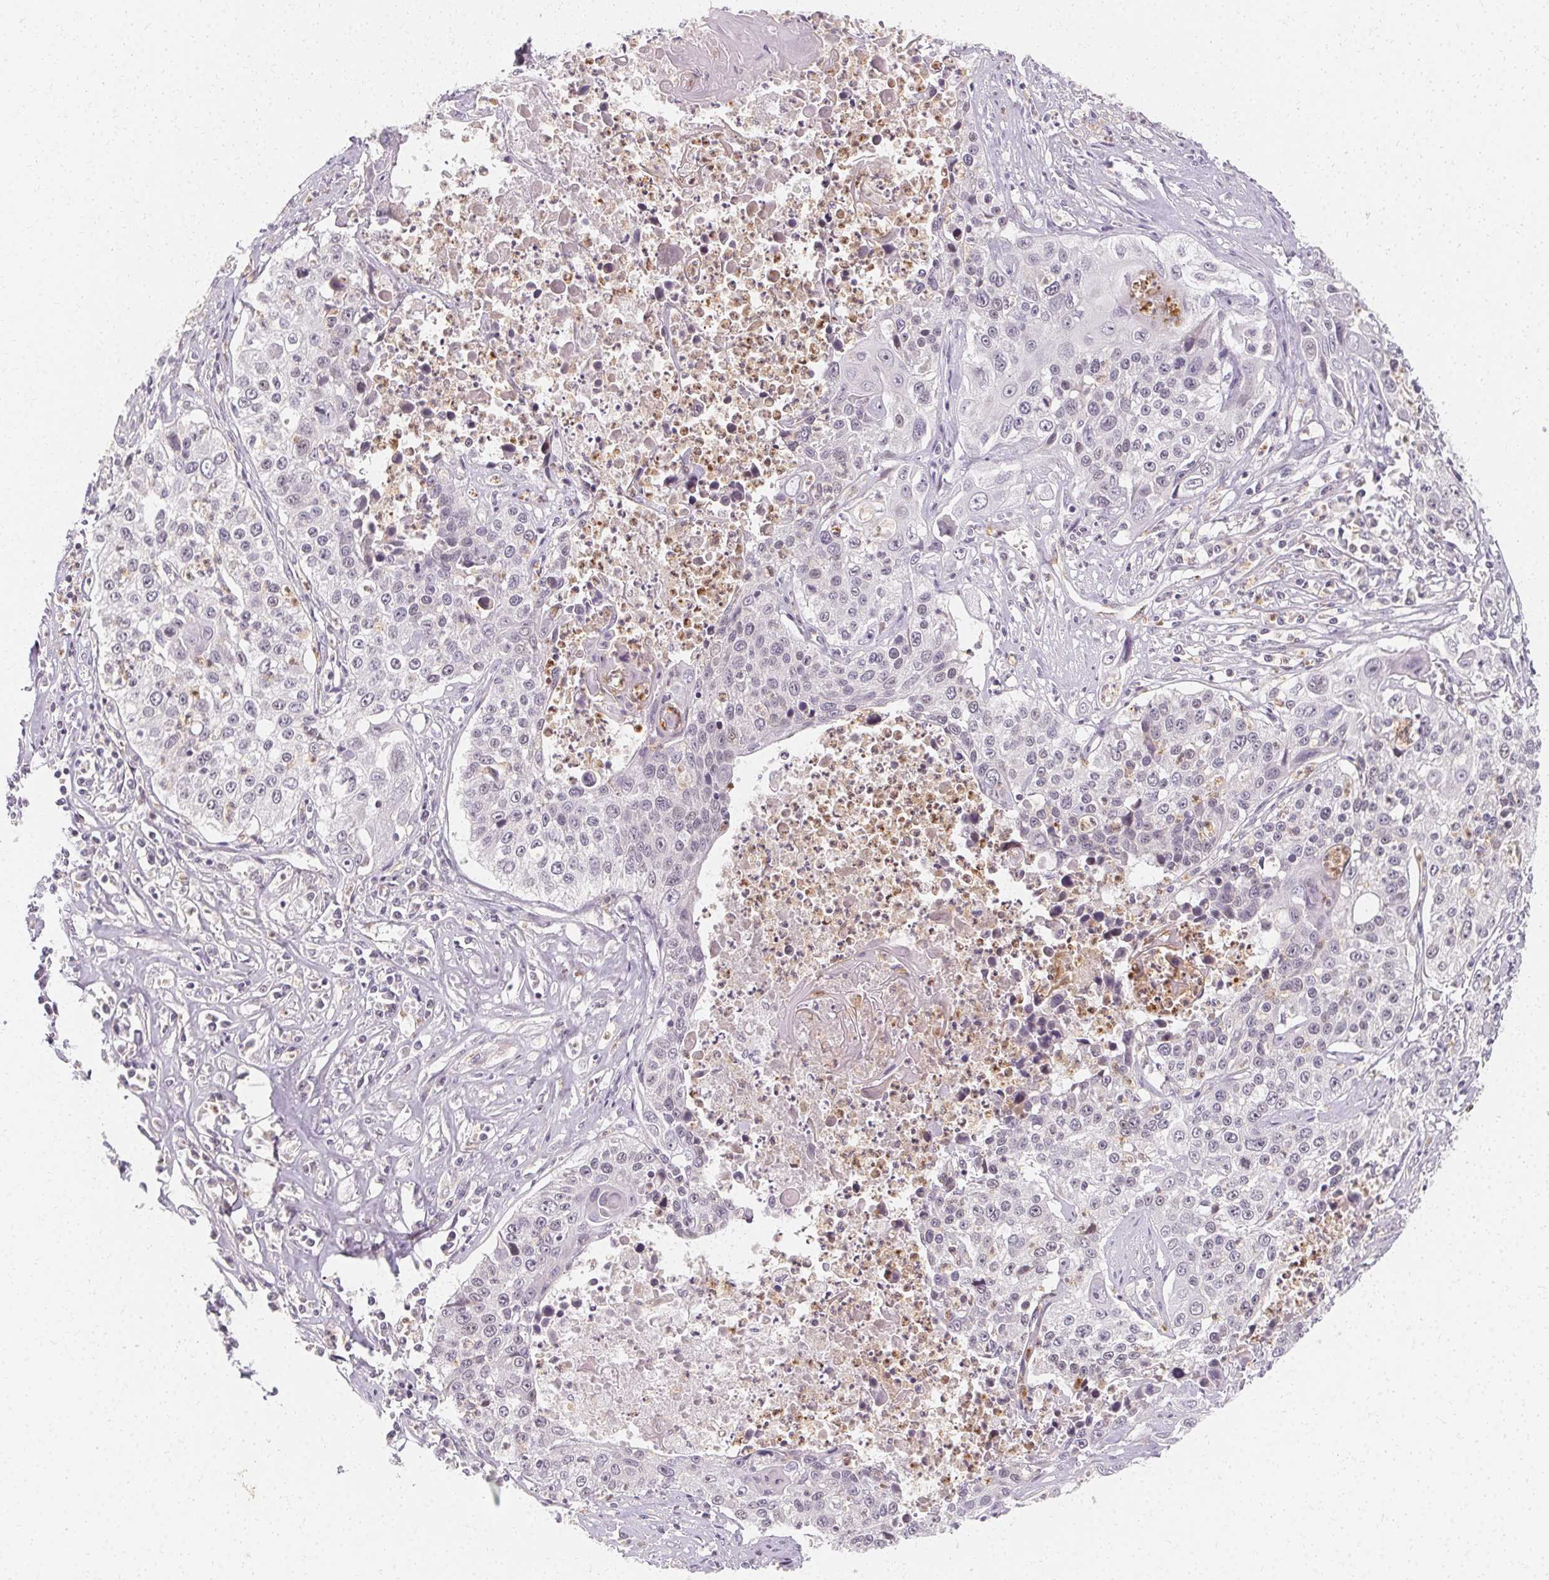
{"staining": {"intensity": "negative", "quantity": "none", "location": "none"}, "tissue": "lung cancer", "cell_type": "Tumor cells", "image_type": "cancer", "snomed": [{"axis": "morphology", "description": "Squamous cell carcinoma, NOS"}, {"axis": "morphology", "description": "Squamous cell carcinoma, metastatic, NOS"}, {"axis": "topography", "description": "Lung"}, {"axis": "topography", "description": "Pleura, NOS"}], "caption": "This is an IHC image of human lung metastatic squamous cell carcinoma. There is no expression in tumor cells.", "gene": "CLCNKB", "patient": {"sex": "male", "age": 72}}